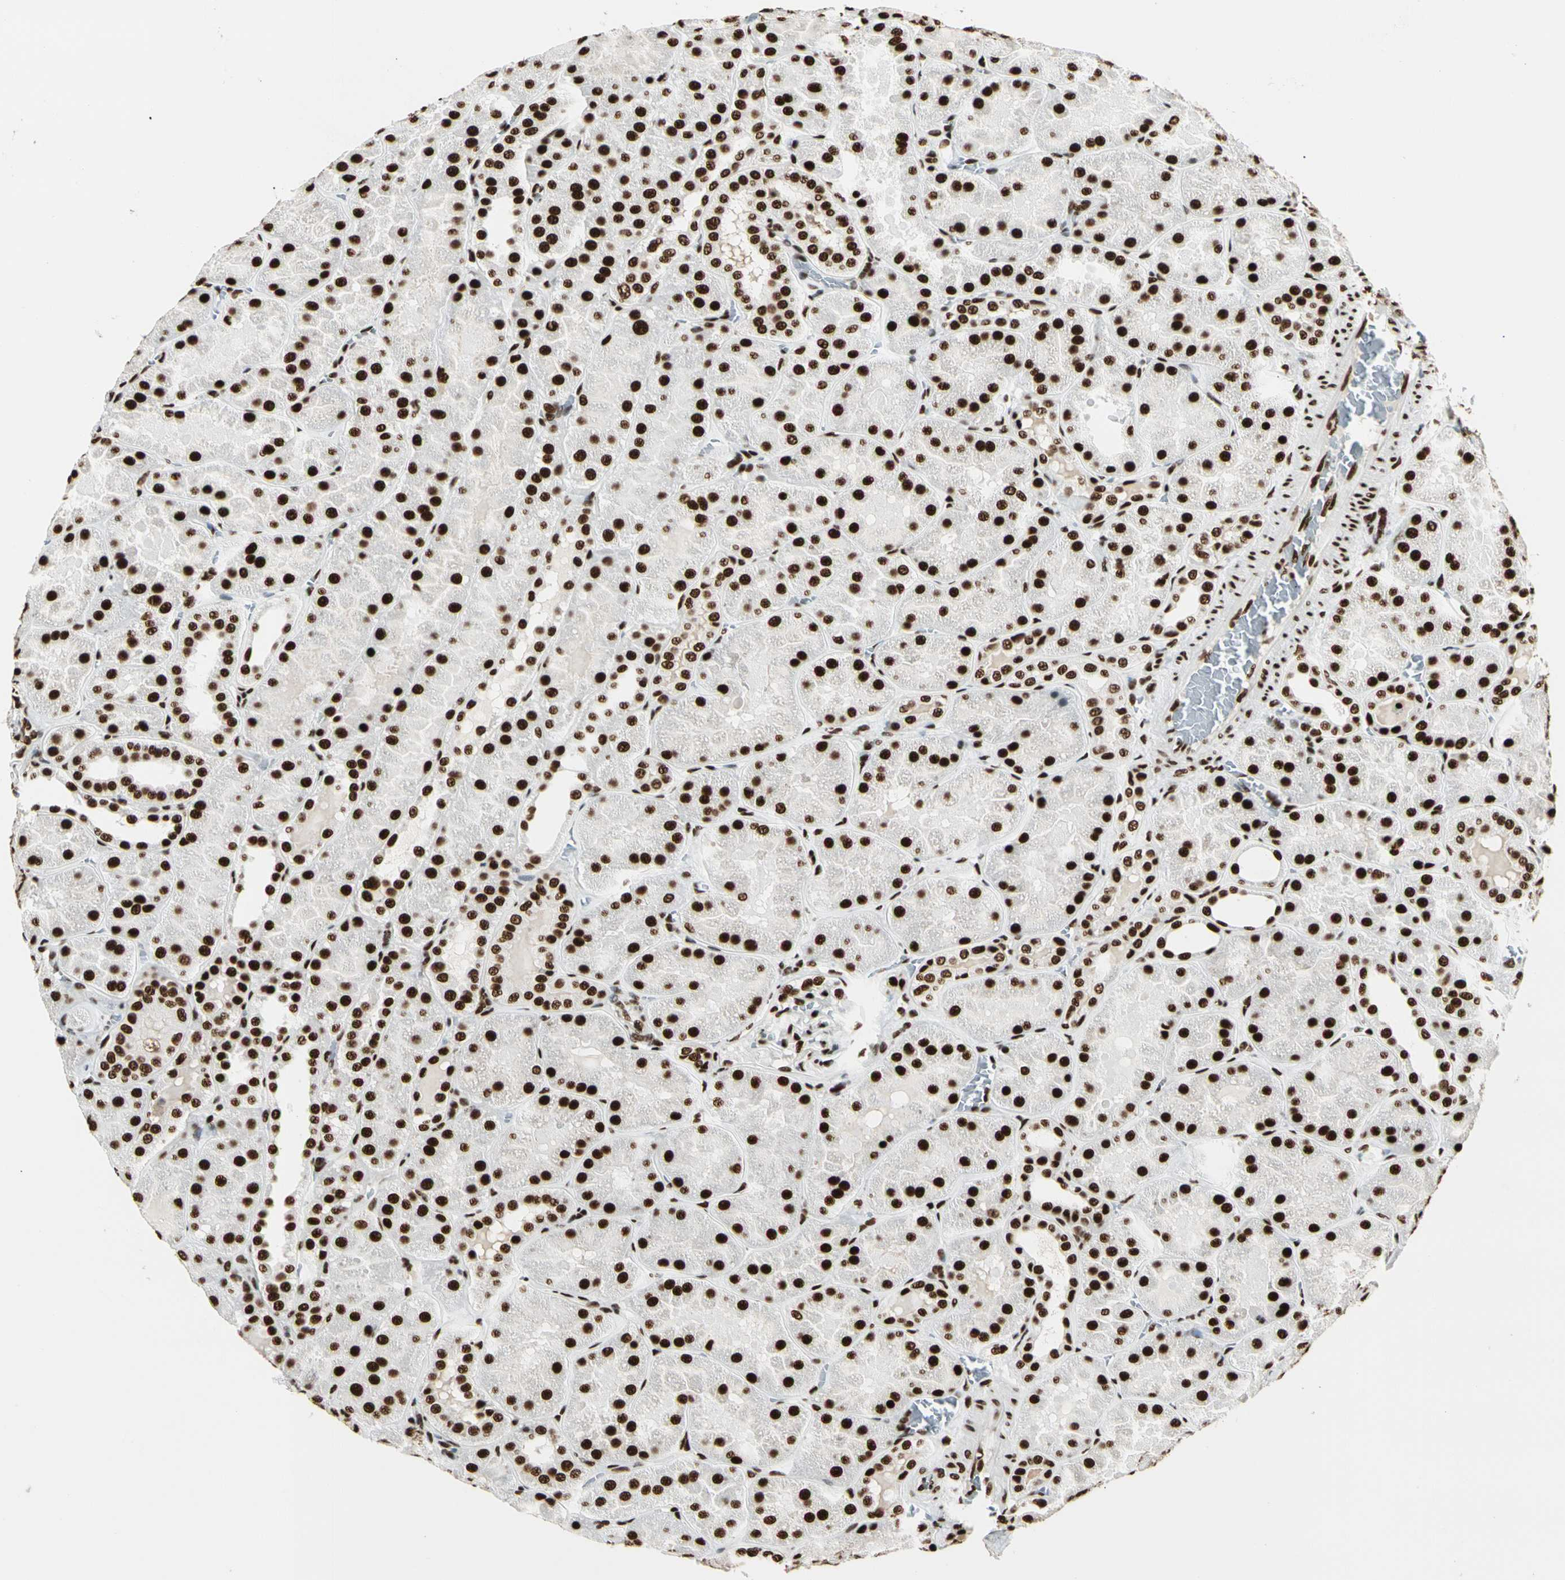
{"staining": {"intensity": "strong", "quantity": ">75%", "location": "nuclear"}, "tissue": "kidney", "cell_type": "Cells in glomeruli", "image_type": "normal", "snomed": [{"axis": "morphology", "description": "Normal tissue, NOS"}, {"axis": "topography", "description": "Kidney"}], "caption": "Immunohistochemistry (IHC) of unremarkable kidney reveals high levels of strong nuclear positivity in about >75% of cells in glomeruli.", "gene": "CCAR1", "patient": {"sex": "male", "age": 28}}